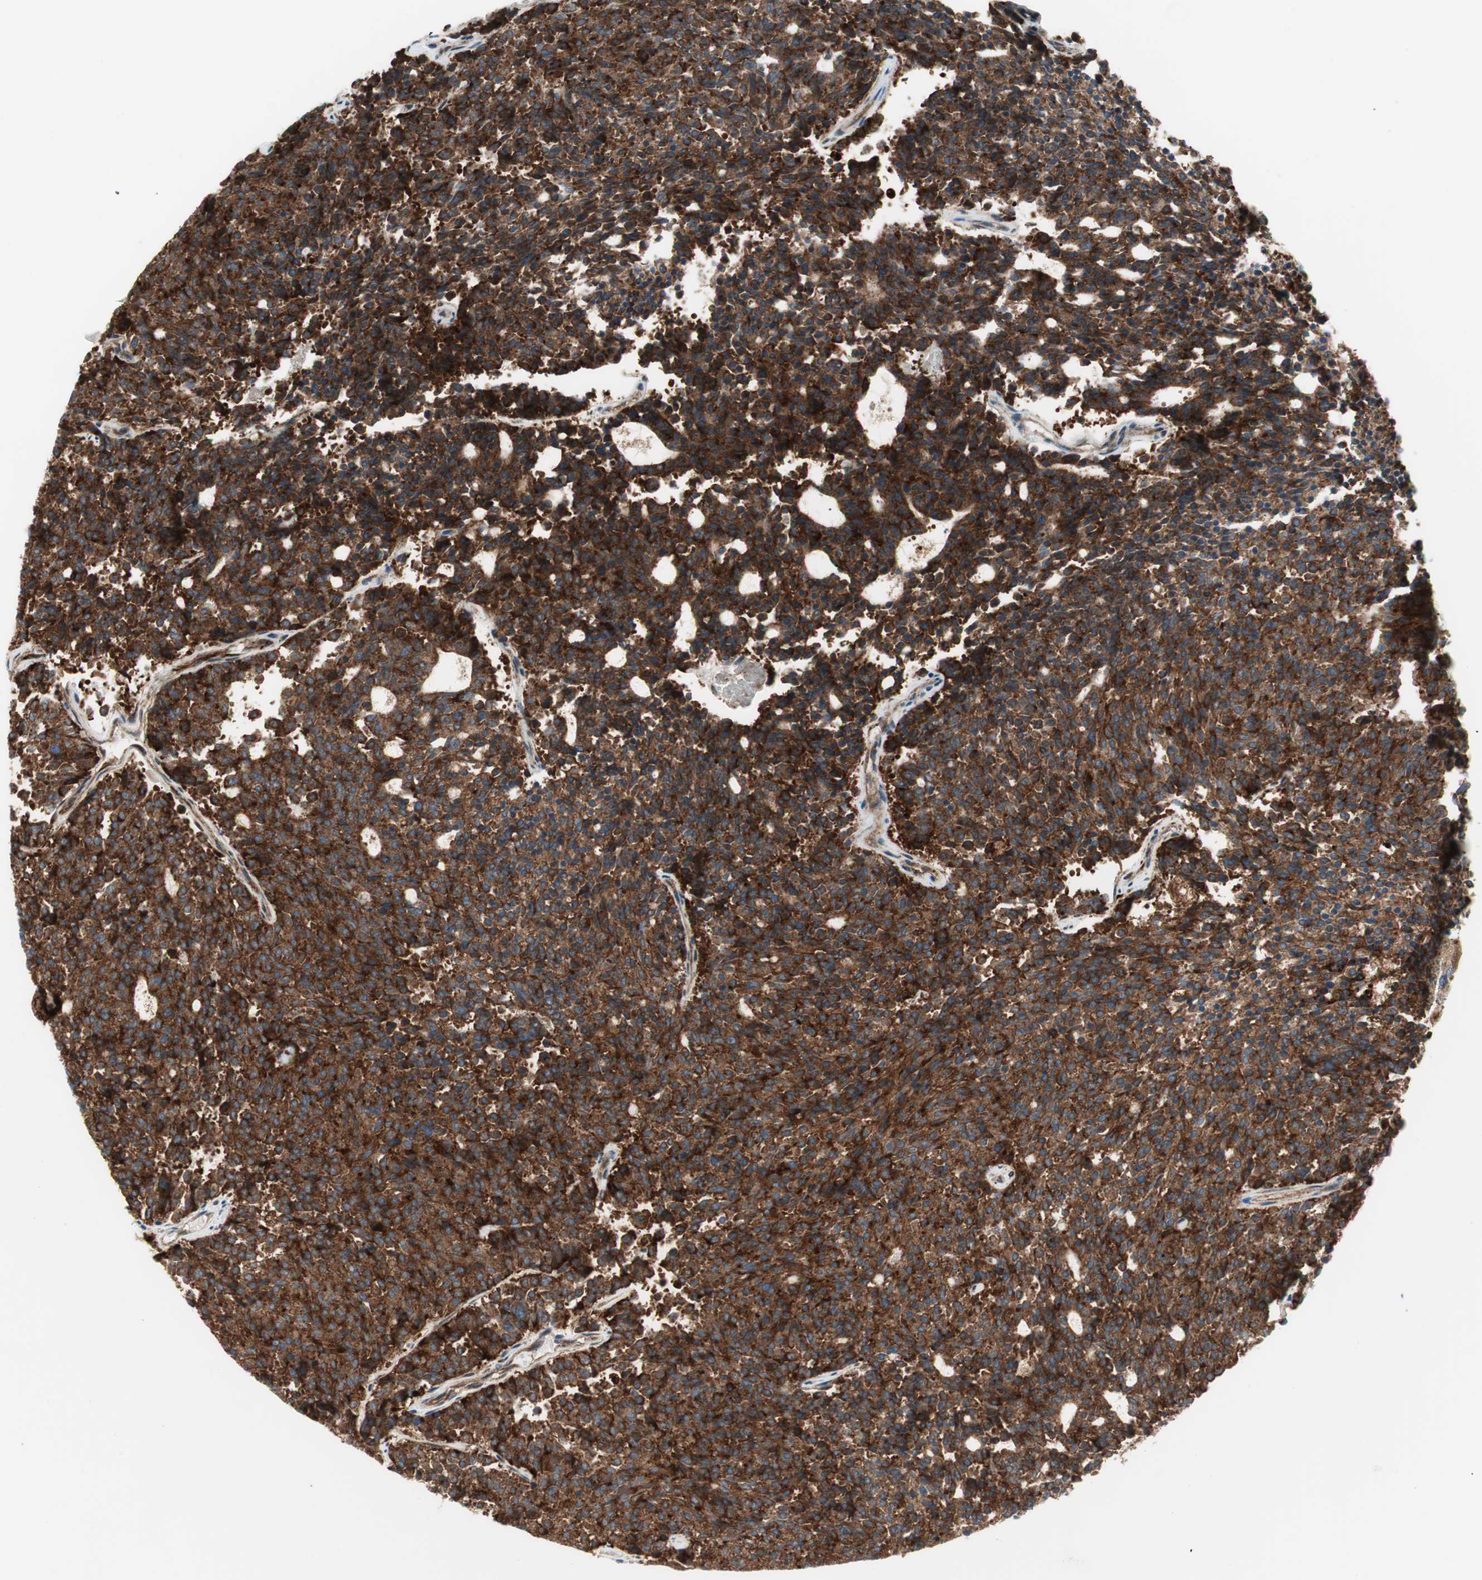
{"staining": {"intensity": "strong", "quantity": "25%-75%", "location": "cytoplasmic/membranous"}, "tissue": "carcinoid", "cell_type": "Tumor cells", "image_type": "cancer", "snomed": [{"axis": "morphology", "description": "Carcinoid, malignant, NOS"}, {"axis": "topography", "description": "Pancreas"}], "caption": "Protein staining shows strong cytoplasmic/membranous positivity in approximately 25%-75% of tumor cells in carcinoid.", "gene": "ATP6V1G1", "patient": {"sex": "female", "age": 54}}